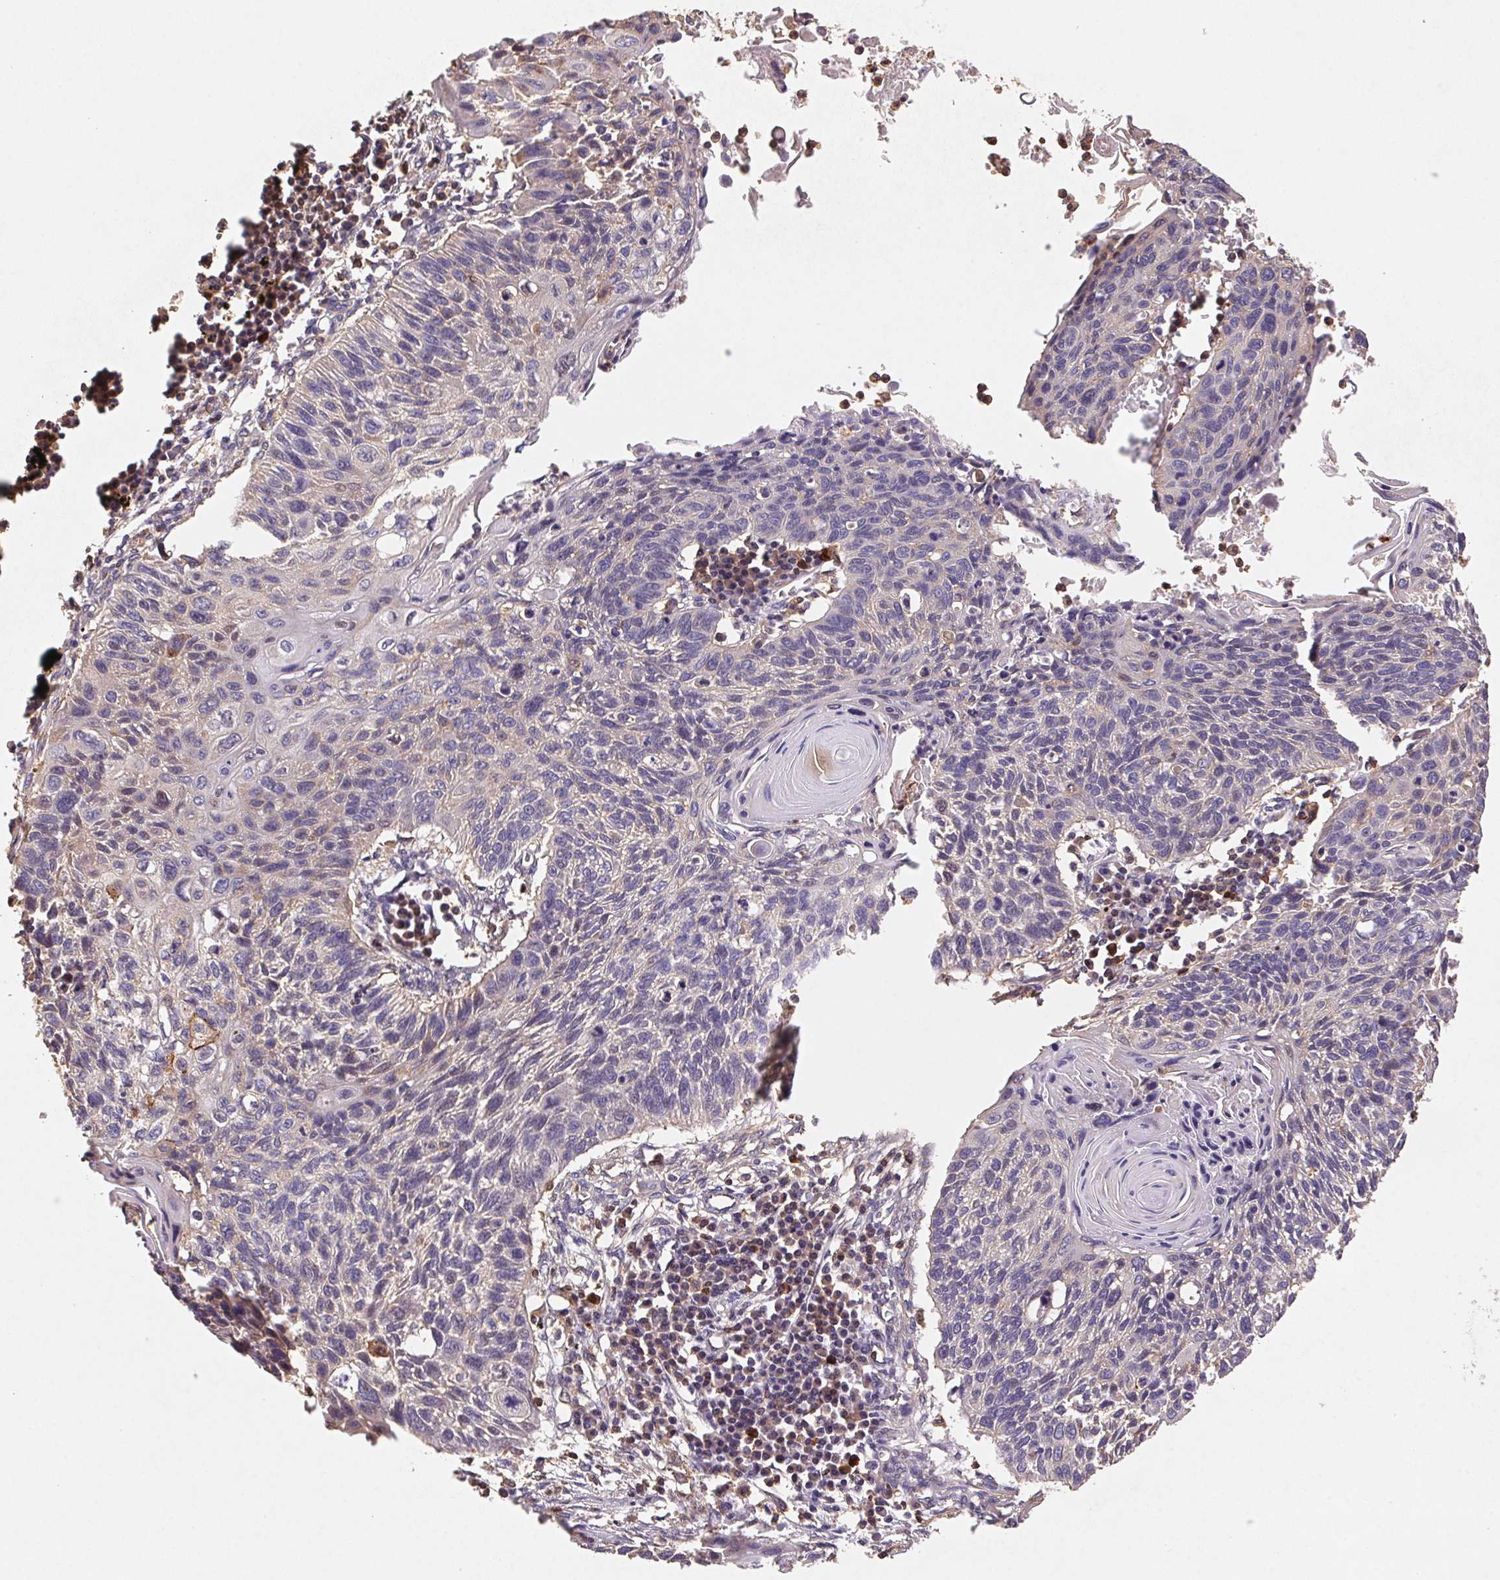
{"staining": {"intensity": "negative", "quantity": "none", "location": "none"}, "tissue": "lung cancer", "cell_type": "Tumor cells", "image_type": "cancer", "snomed": [{"axis": "morphology", "description": "Squamous cell carcinoma, NOS"}, {"axis": "topography", "description": "Lung"}], "caption": "A high-resolution micrograph shows immunohistochemistry (IHC) staining of lung cancer, which shows no significant expression in tumor cells.", "gene": "ATG10", "patient": {"sex": "male", "age": 78}}